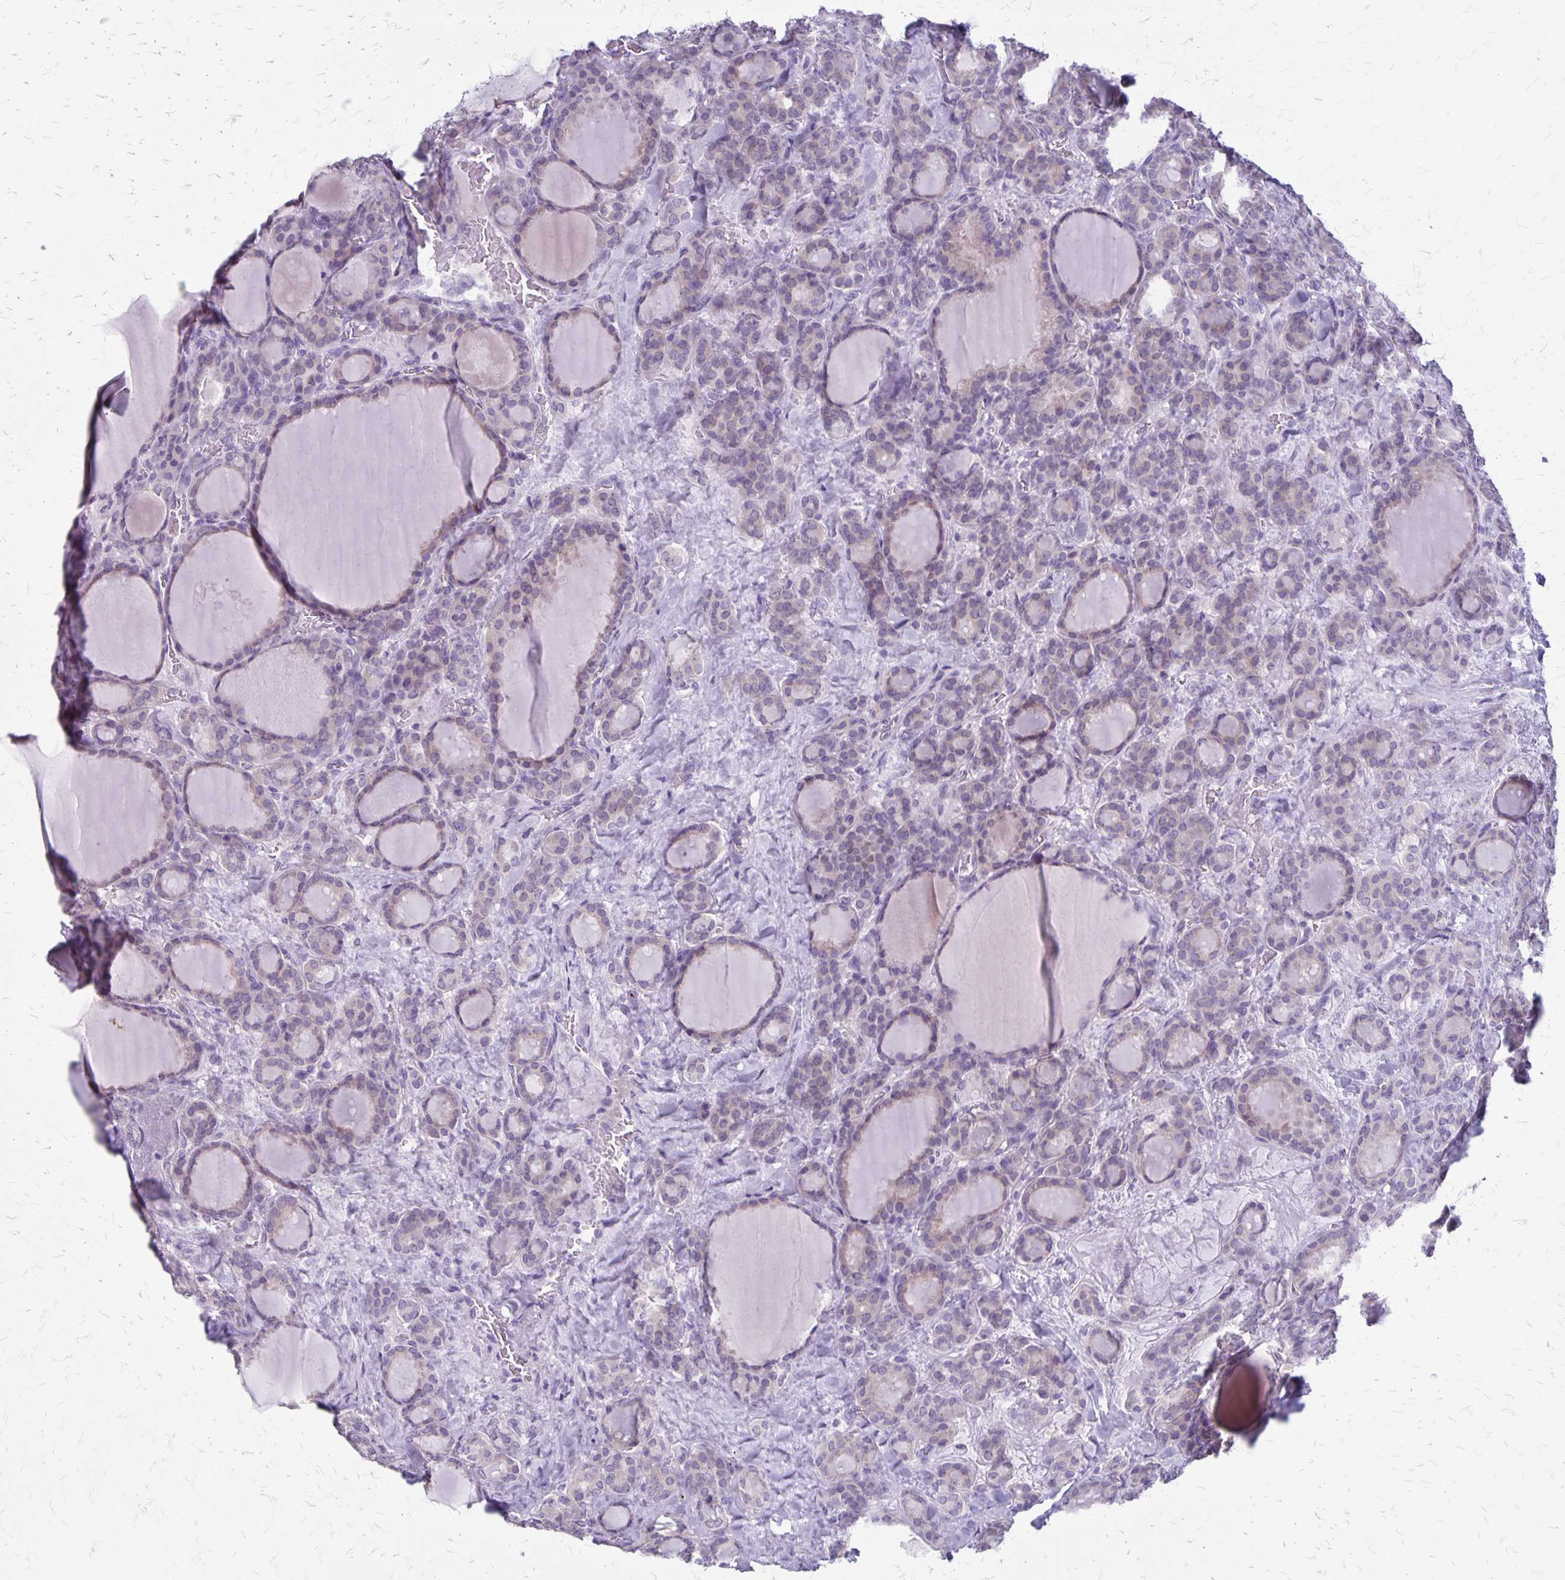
{"staining": {"intensity": "weak", "quantity": "<25%", "location": "cytoplasmic/membranous"}, "tissue": "thyroid cancer", "cell_type": "Tumor cells", "image_type": "cancer", "snomed": [{"axis": "morphology", "description": "Normal tissue, NOS"}, {"axis": "morphology", "description": "Follicular adenoma carcinoma, NOS"}, {"axis": "topography", "description": "Thyroid gland"}], "caption": "DAB (3,3'-diaminobenzidine) immunohistochemical staining of follicular adenoma carcinoma (thyroid) displays no significant positivity in tumor cells. (DAB (3,3'-diaminobenzidine) immunohistochemistry (IHC) visualized using brightfield microscopy, high magnification).", "gene": "PLXNB3", "patient": {"sex": "female", "age": 31}}